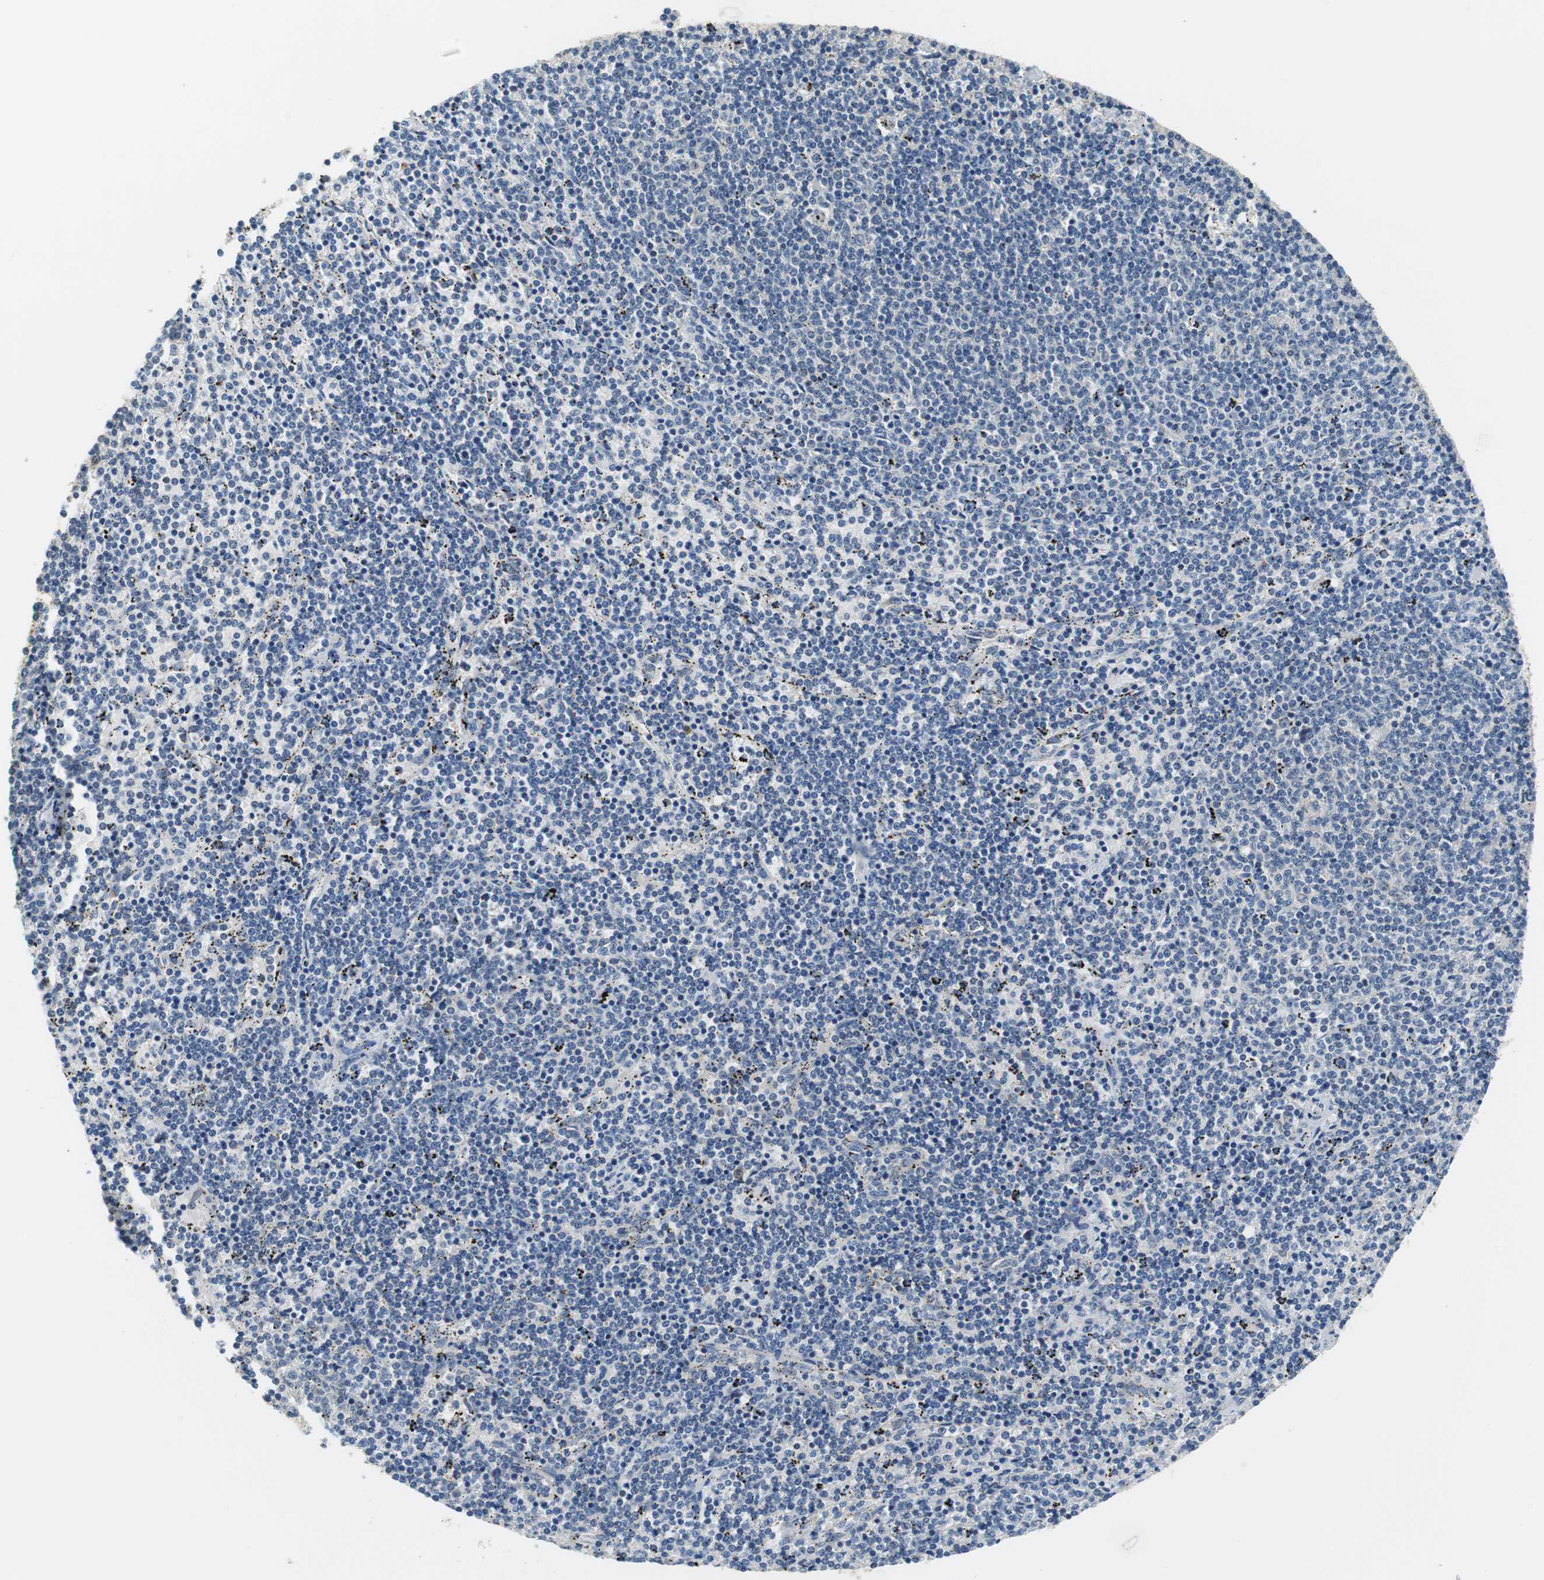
{"staining": {"intensity": "negative", "quantity": "none", "location": "none"}, "tissue": "lymphoma", "cell_type": "Tumor cells", "image_type": "cancer", "snomed": [{"axis": "morphology", "description": "Malignant lymphoma, non-Hodgkin's type, Low grade"}, {"axis": "topography", "description": "Spleen"}], "caption": "Immunohistochemical staining of malignant lymphoma, non-Hodgkin's type (low-grade) shows no significant staining in tumor cells.", "gene": "FADS2", "patient": {"sex": "female", "age": 50}}